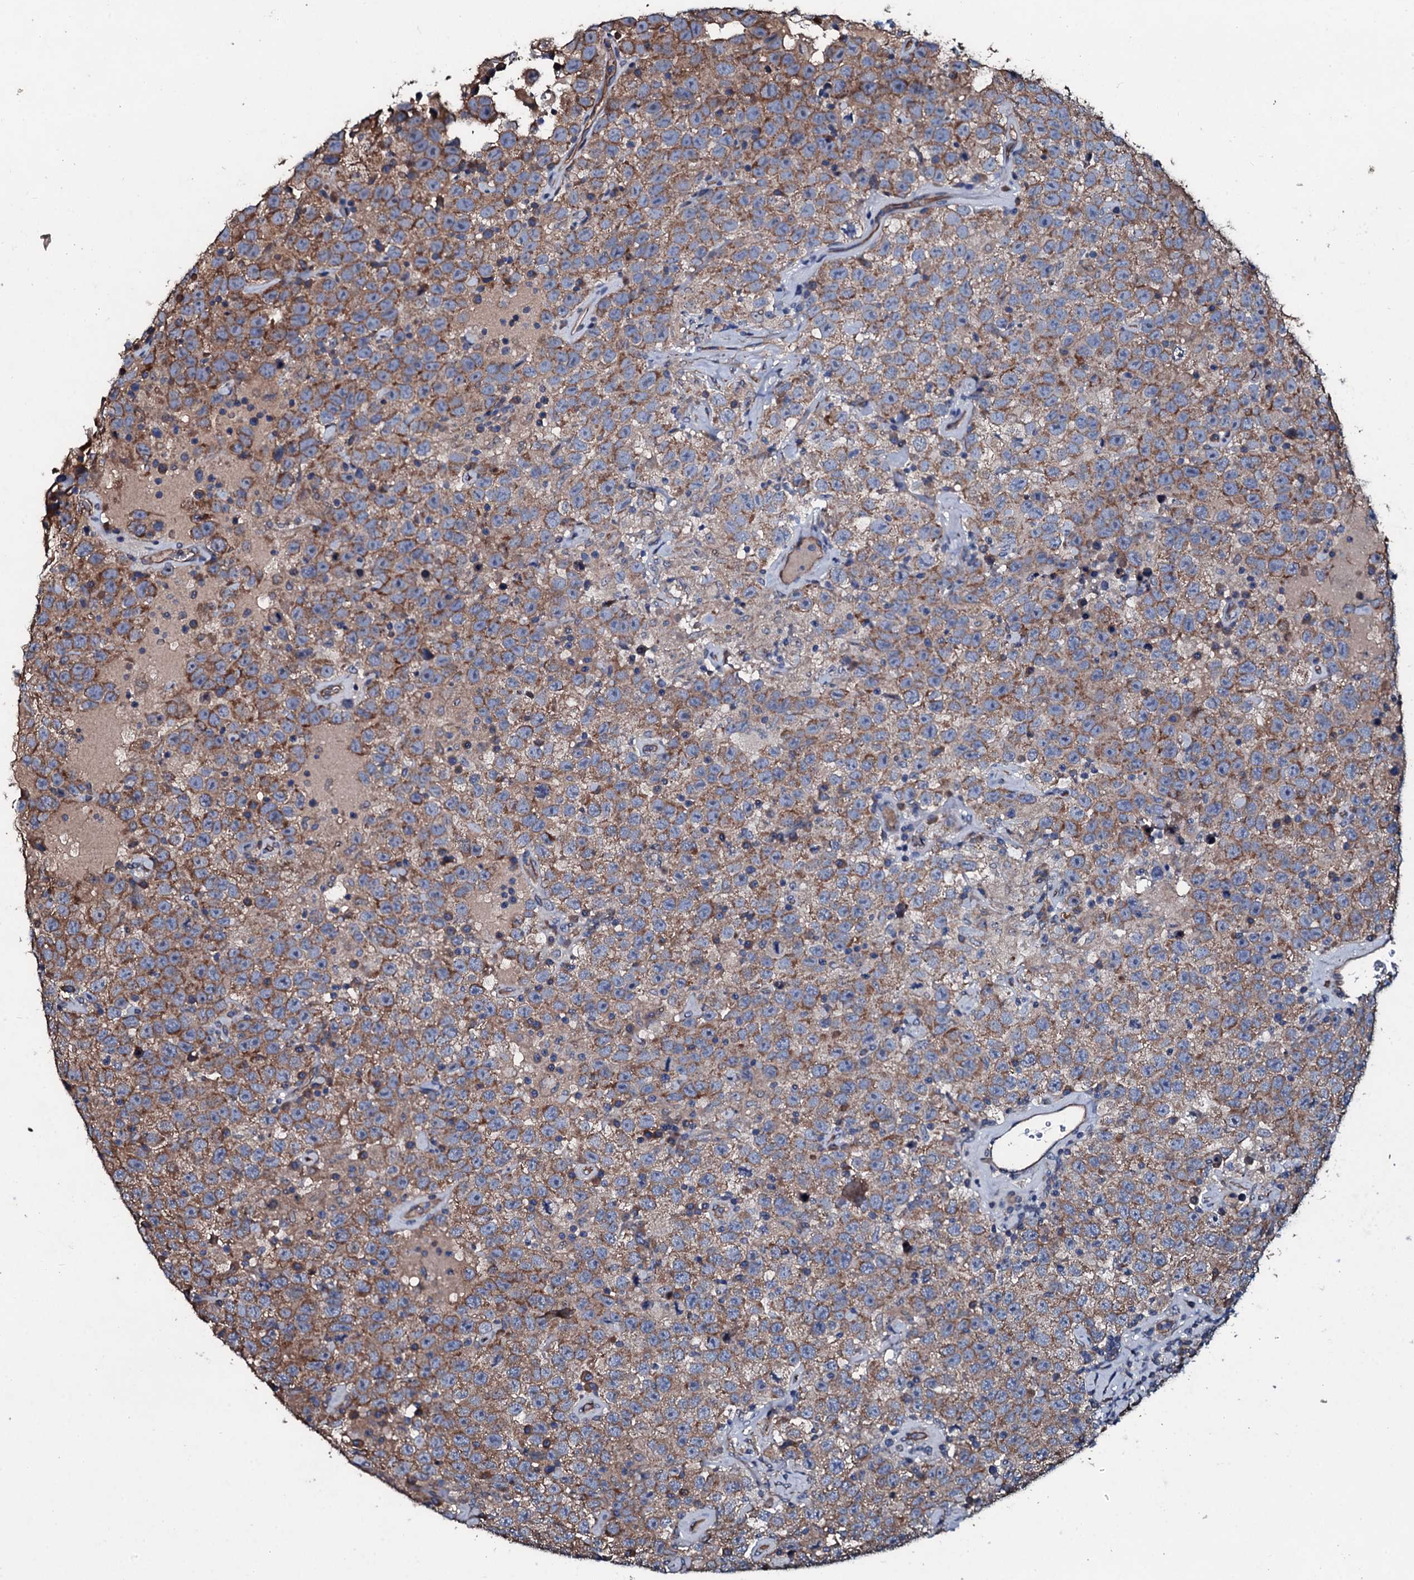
{"staining": {"intensity": "moderate", "quantity": ">75%", "location": "cytoplasmic/membranous"}, "tissue": "testis cancer", "cell_type": "Tumor cells", "image_type": "cancer", "snomed": [{"axis": "morphology", "description": "Seminoma, NOS"}, {"axis": "topography", "description": "Testis"}], "caption": "Seminoma (testis) stained with a brown dye demonstrates moderate cytoplasmic/membranous positive staining in about >75% of tumor cells.", "gene": "DMAC2", "patient": {"sex": "male", "age": 41}}